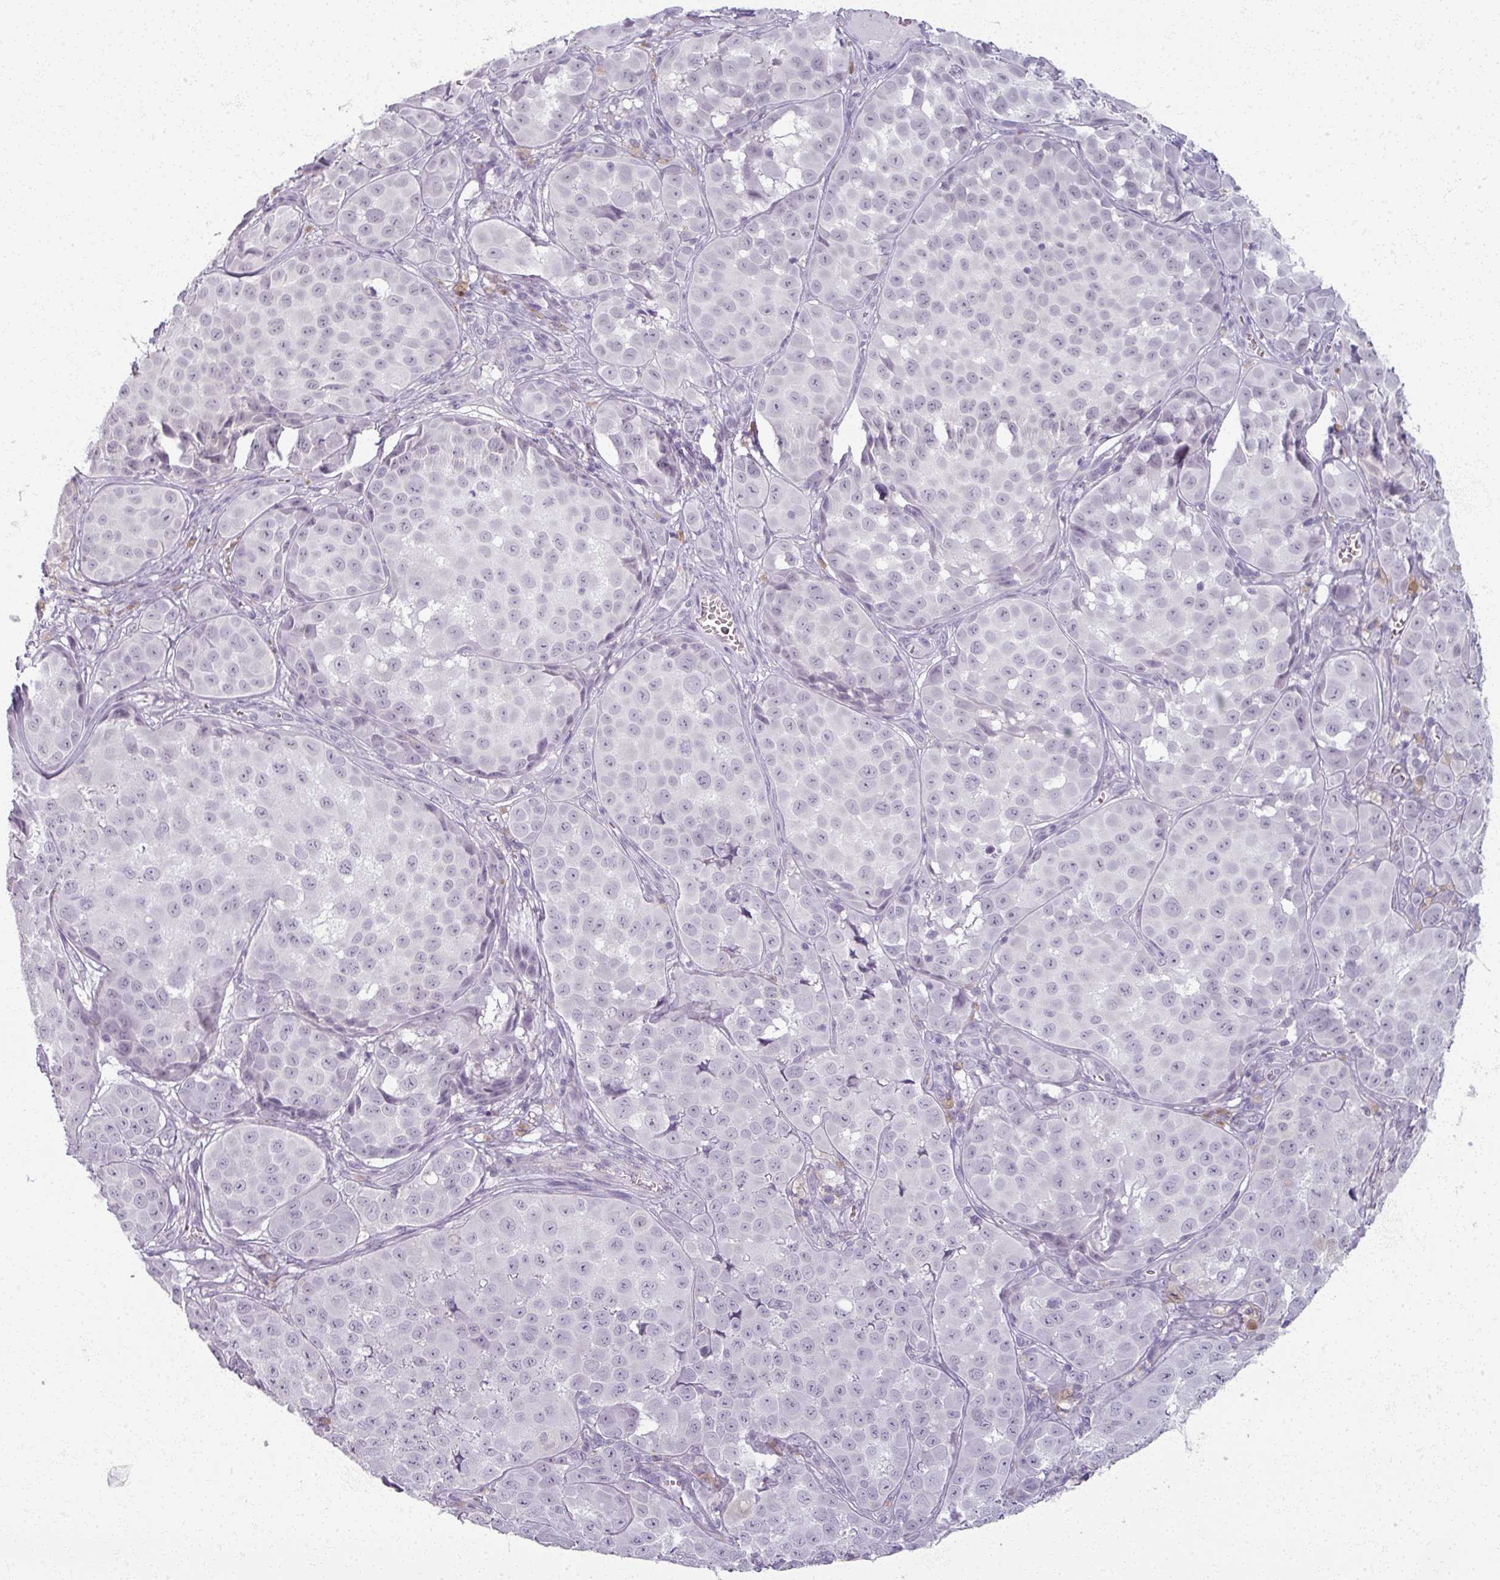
{"staining": {"intensity": "negative", "quantity": "none", "location": "none"}, "tissue": "melanoma", "cell_type": "Tumor cells", "image_type": "cancer", "snomed": [{"axis": "morphology", "description": "Malignant melanoma, NOS"}, {"axis": "topography", "description": "Skin"}], "caption": "The micrograph shows no staining of tumor cells in melanoma. (DAB IHC with hematoxylin counter stain).", "gene": "RFPL2", "patient": {"sex": "male", "age": 64}}